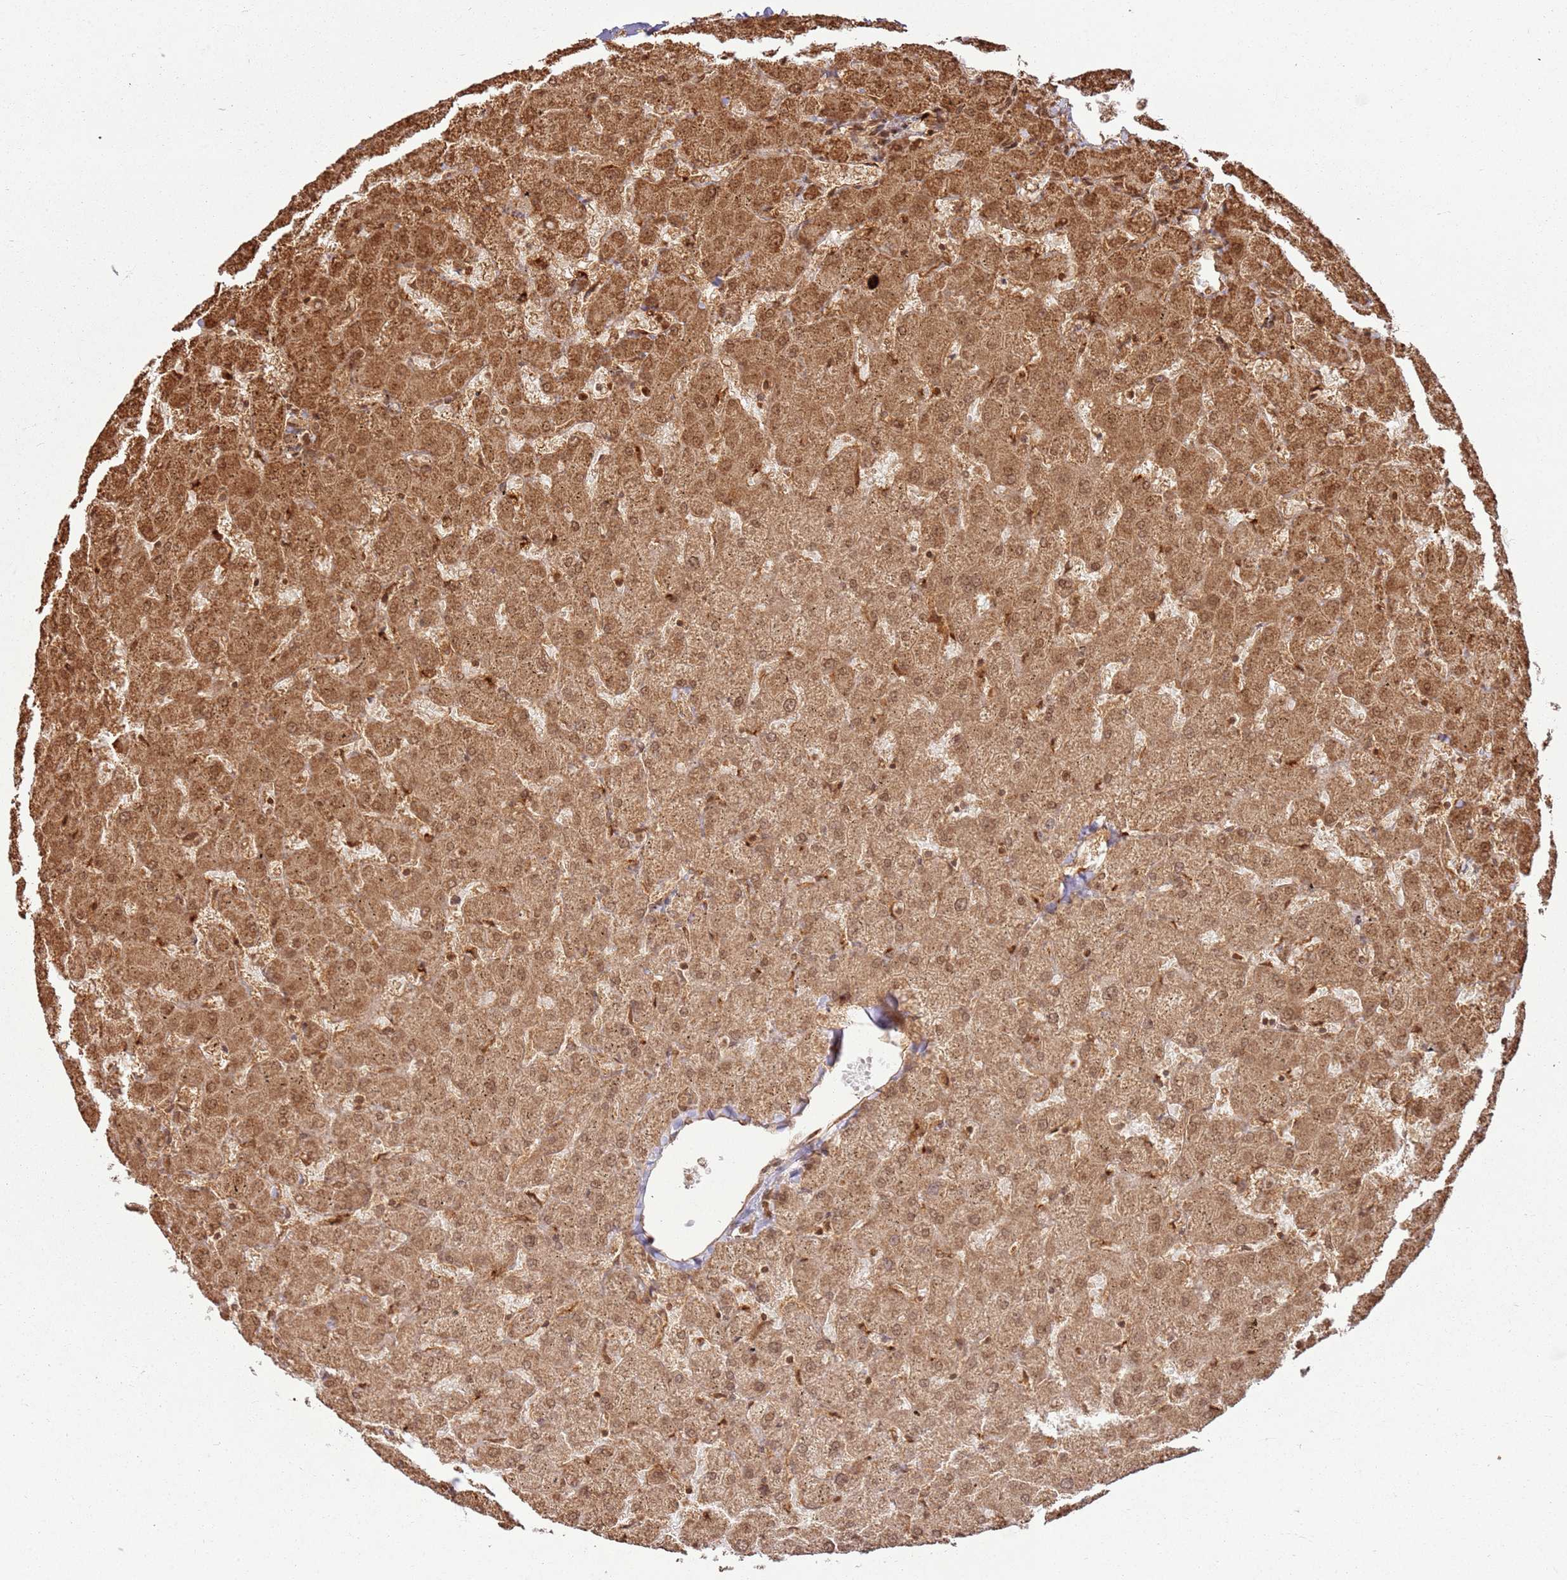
{"staining": {"intensity": "moderate", "quantity": ">75%", "location": "cytoplasmic/membranous"}, "tissue": "liver", "cell_type": "Cholangiocytes", "image_type": "normal", "snomed": [{"axis": "morphology", "description": "Normal tissue, NOS"}, {"axis": "topography", "description": "Liver"}], "caption": "High-magnification brightfield microscopy of unremarkable liver stained with DAB (brown) and counterstained with hematoxylin (blue). cholangiocytes exhibit moderate cytoplasmic/membranous positivity is present in about>75% of cells. (DAB (3,3'-diaminobenzidine) IHC with brightfield microscopy, high magnification).", "gene": "TBC1D13", "patient": {"sex": "female", "age": 63}}